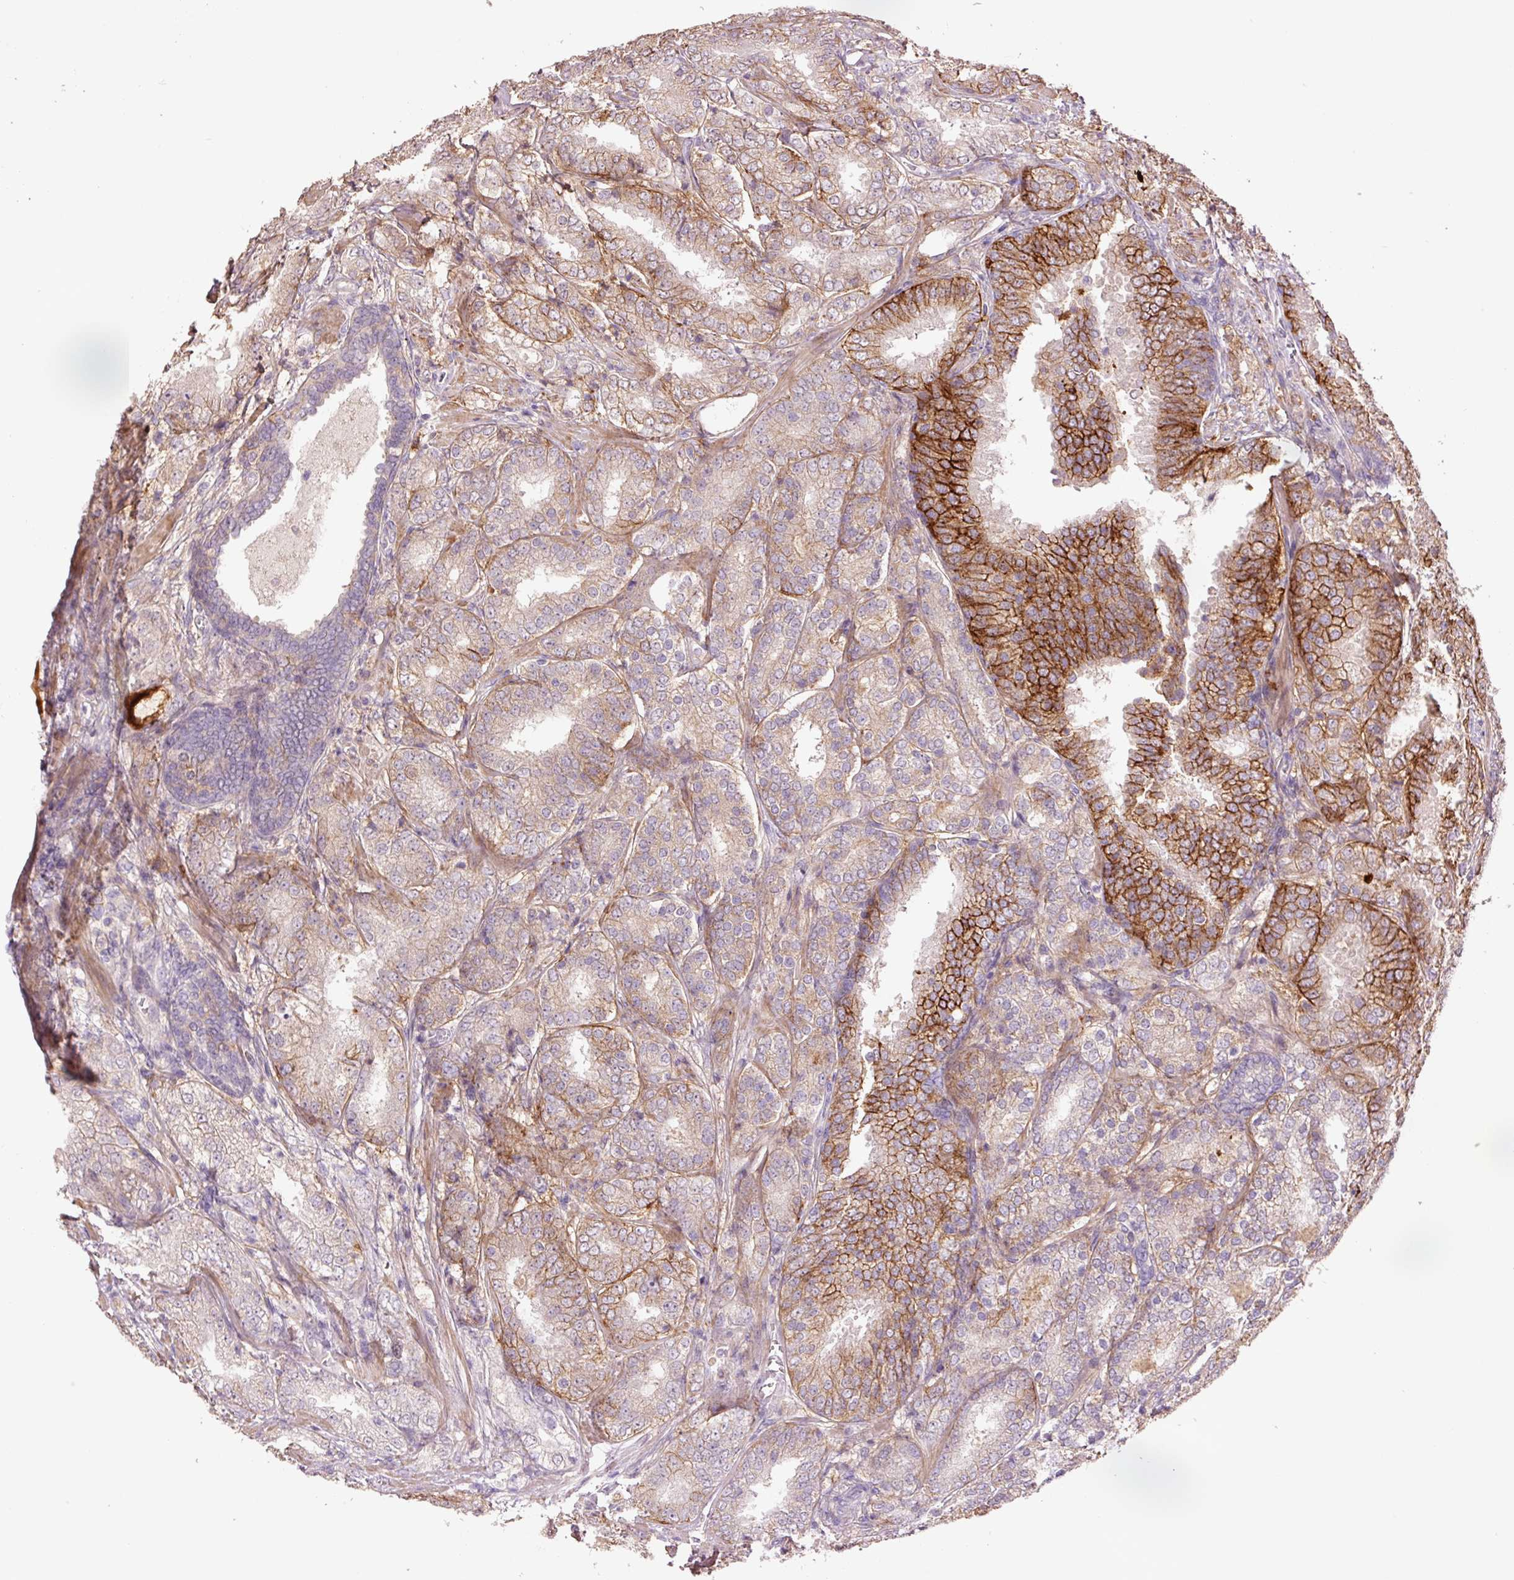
{"staining": {"intensity": "moderate", "quantity": "<25%", "location": "cytoplasmic/membranous"}, "tissue": "prostate cancer", "cell_type": "Tumor cells", "image_type": "cancer", "snomed": [{"axis": "morphology", "description": "Adenocarcinoma, High grade"}, {"axis": "topography", "description": "Prostate"}], "caption": "High-power microscopy captured an immunohistochemistry (IHC) micrograph of prostate cancer, revealing moderate cytoplasmic/membranous expression in about <25% of tumor cells.", "gene": "SLC1A4", "patient": {"sex": "male", "age": 63}}